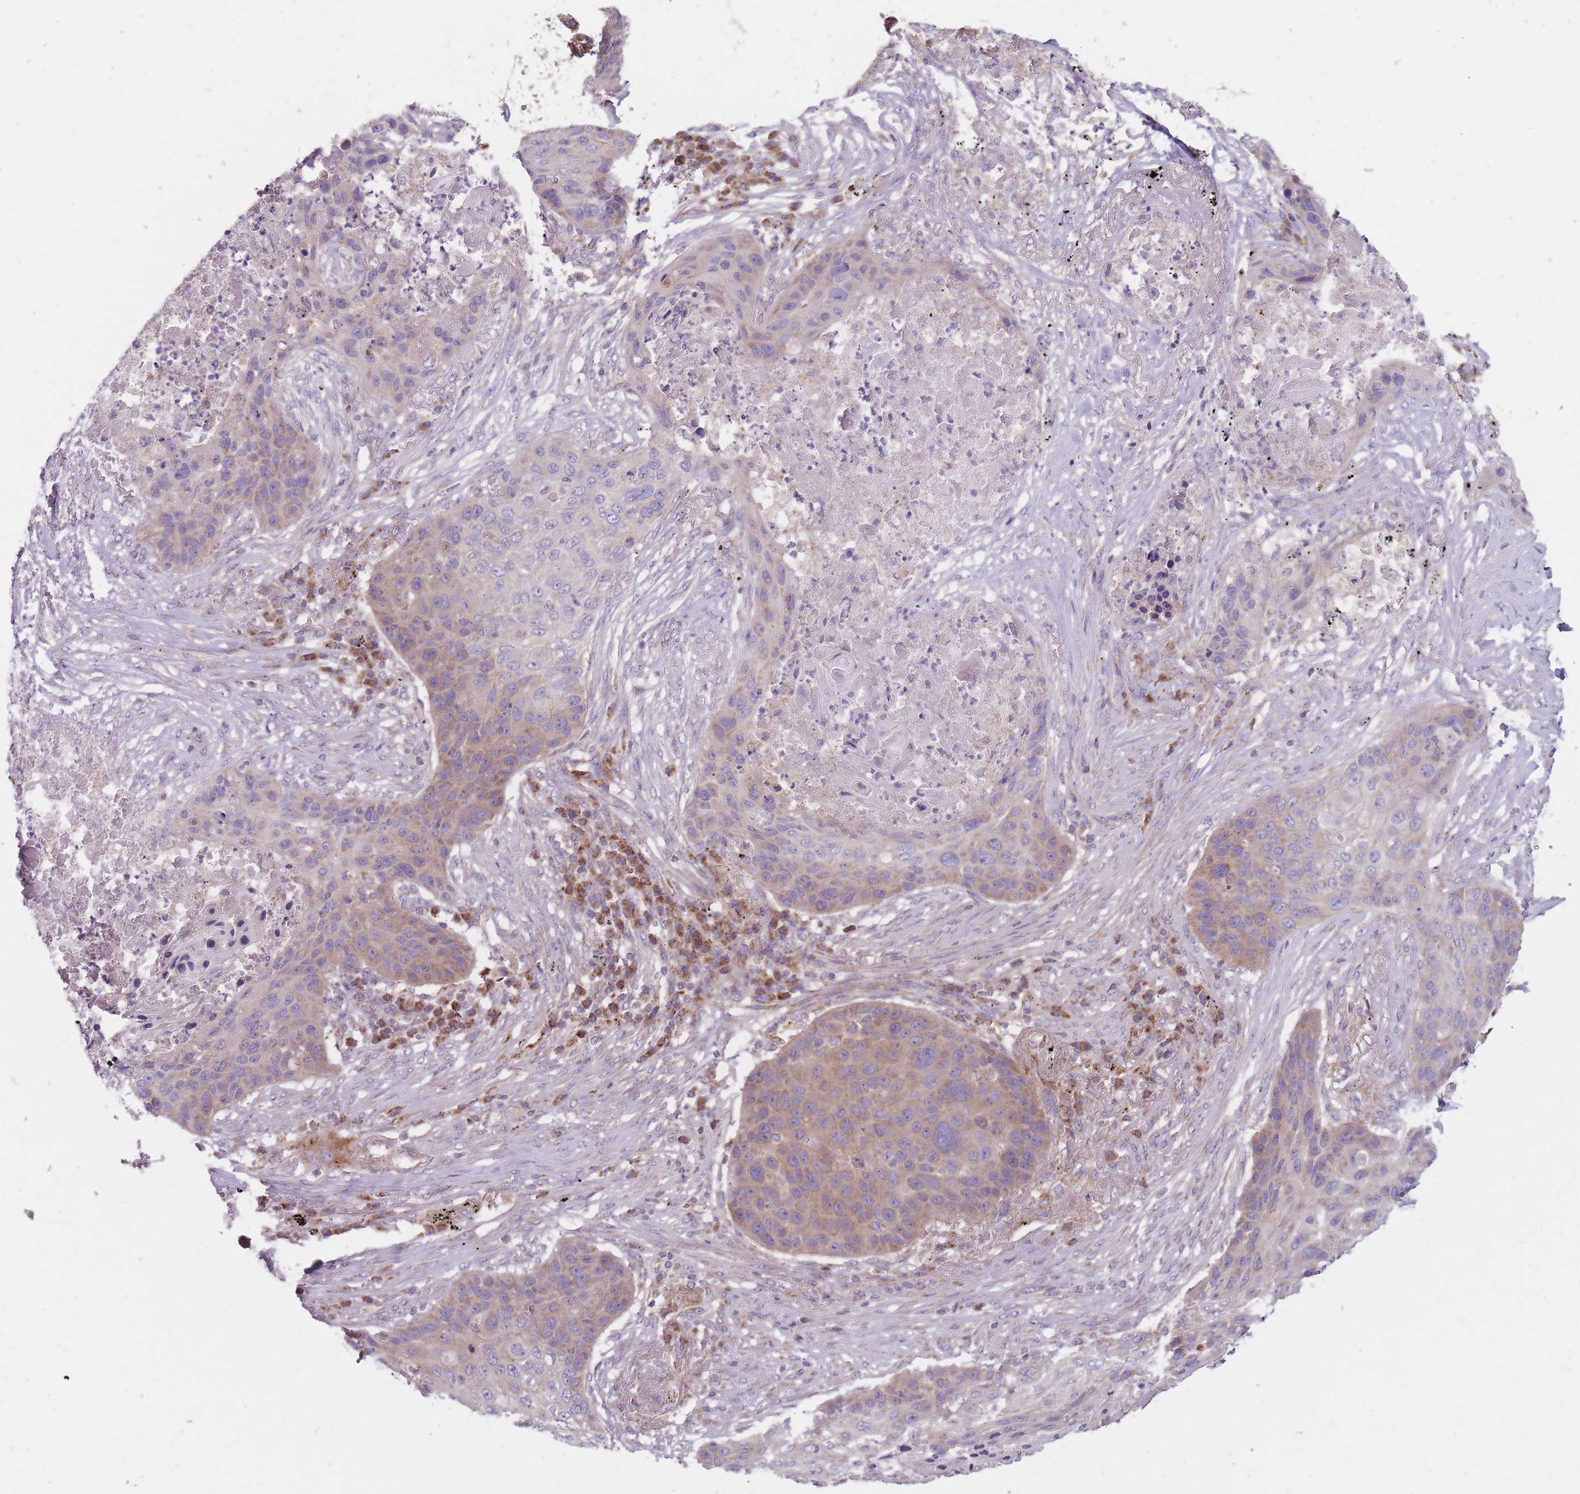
{"staining": {"intensity": "moderate", "quantity": "25%-75%", "location": "cytoplasmic/membranous"}, "tissue": "lung cancer", "cell_type": "Tumor cells", "image_type": "cancer", "snomed": [{"axis": "morphology", "description": "Squamous cell carcinoma, NOS"}, {"axis": "topography", "description": "Lung"}], "caption": "Brown immunohistochemical staining in human squamous cell carcinoma (lung) shows moderate cytoplasmic/membranous staining in about 25%-75% of tumor cells.", "gene": "NDUFA9", "patient": {"sex": "female", "age": 63}}